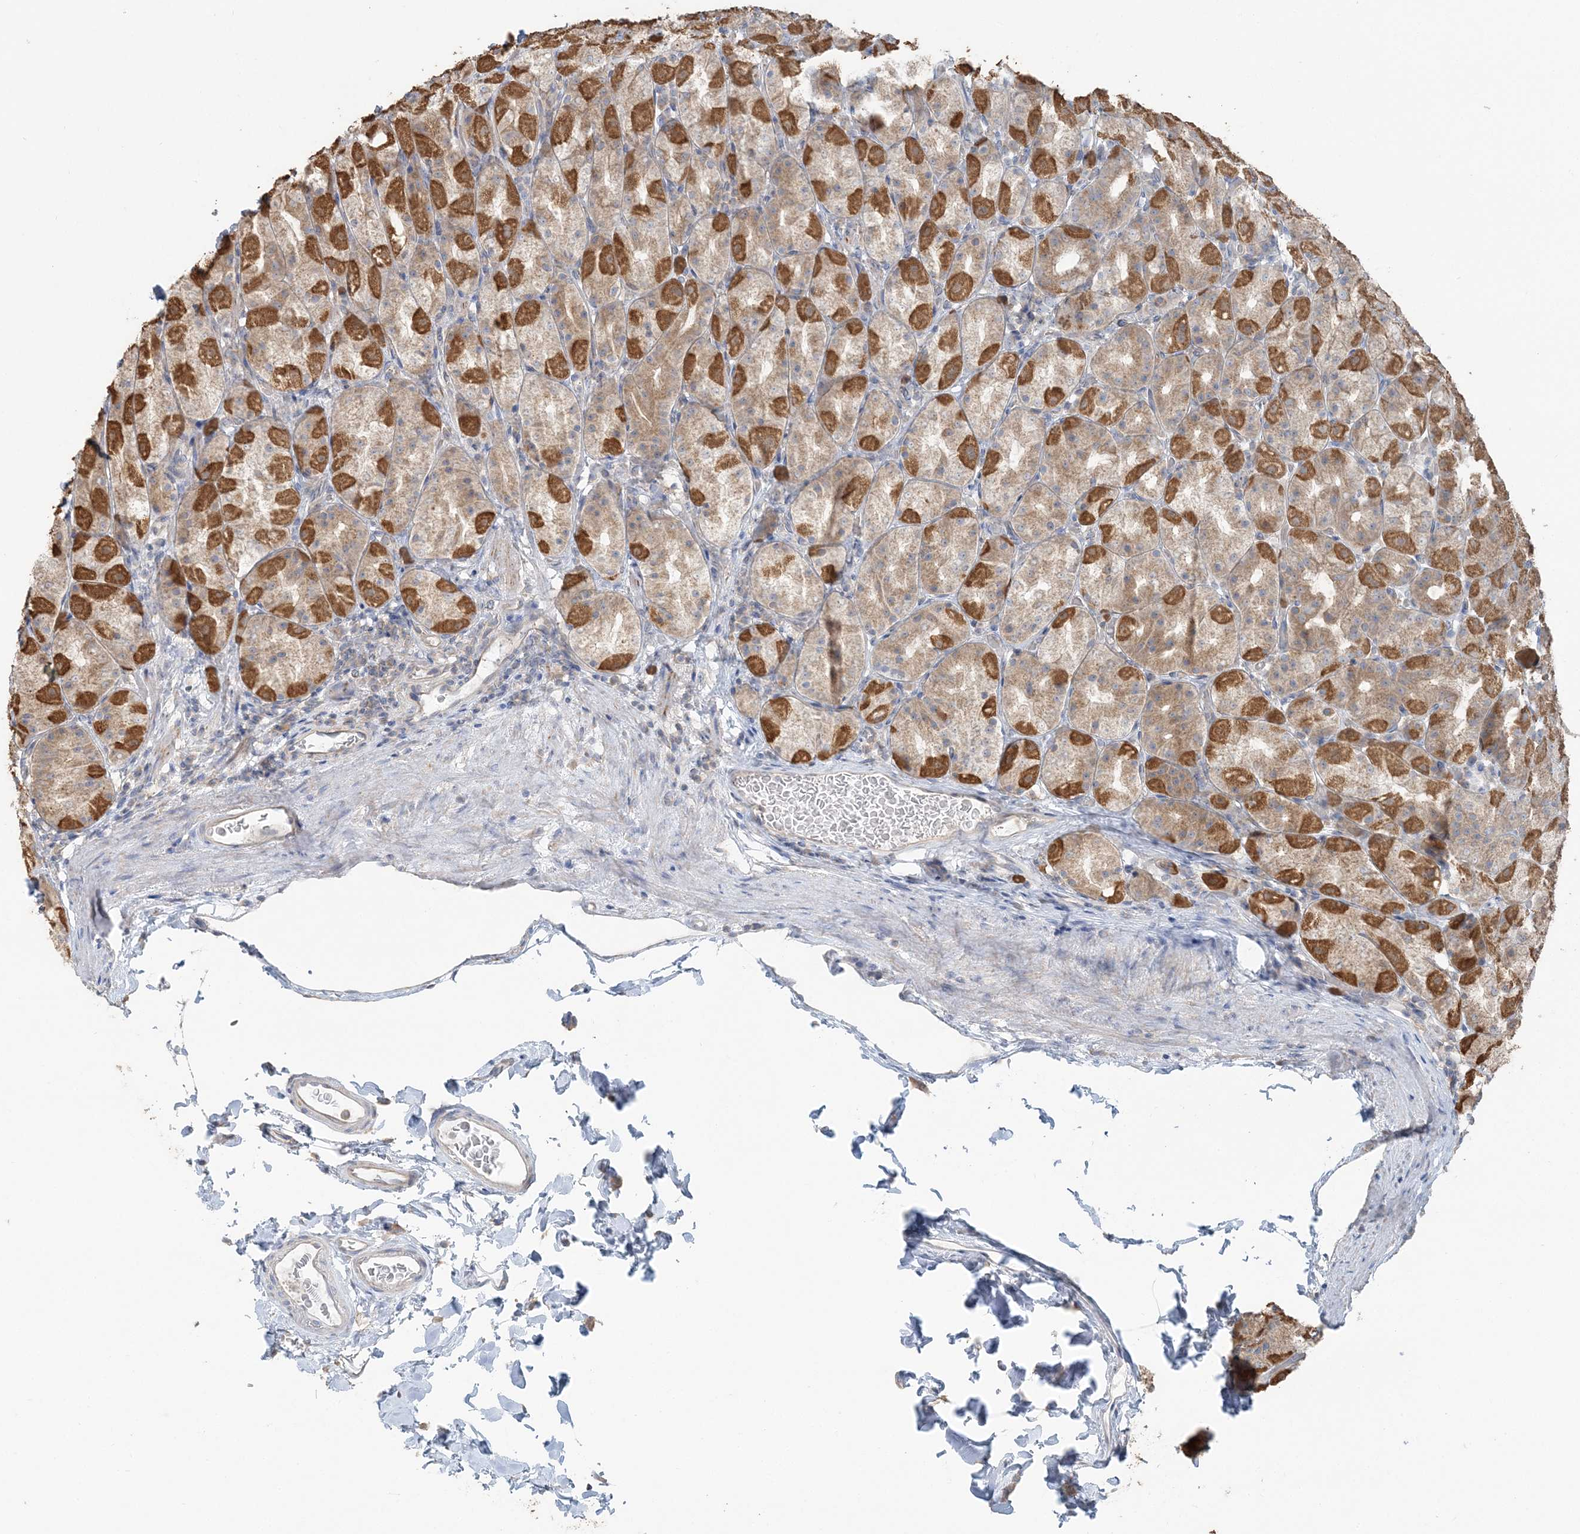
{"staining": {"intensity": "moderate", "quantity": ">75%", "location": "cytoplasmic/membranous"}, "tissue": "stomach", "cell_type": "Glandular cells", "image_type": "normal", "snomed": [{"axis": "morphology", "description": "Normal tissue, NOS"}, {"axis": "topography", "description": "Stomach, upper"}], "caption": "Stomach stained with immunohistochemistry (IHC) displays moderate cytoplasmic/membranous staining in approximately >75% of glandular cells.", "gene": "TBC1D5", "patient": {"sex": "male", "age": 68}}